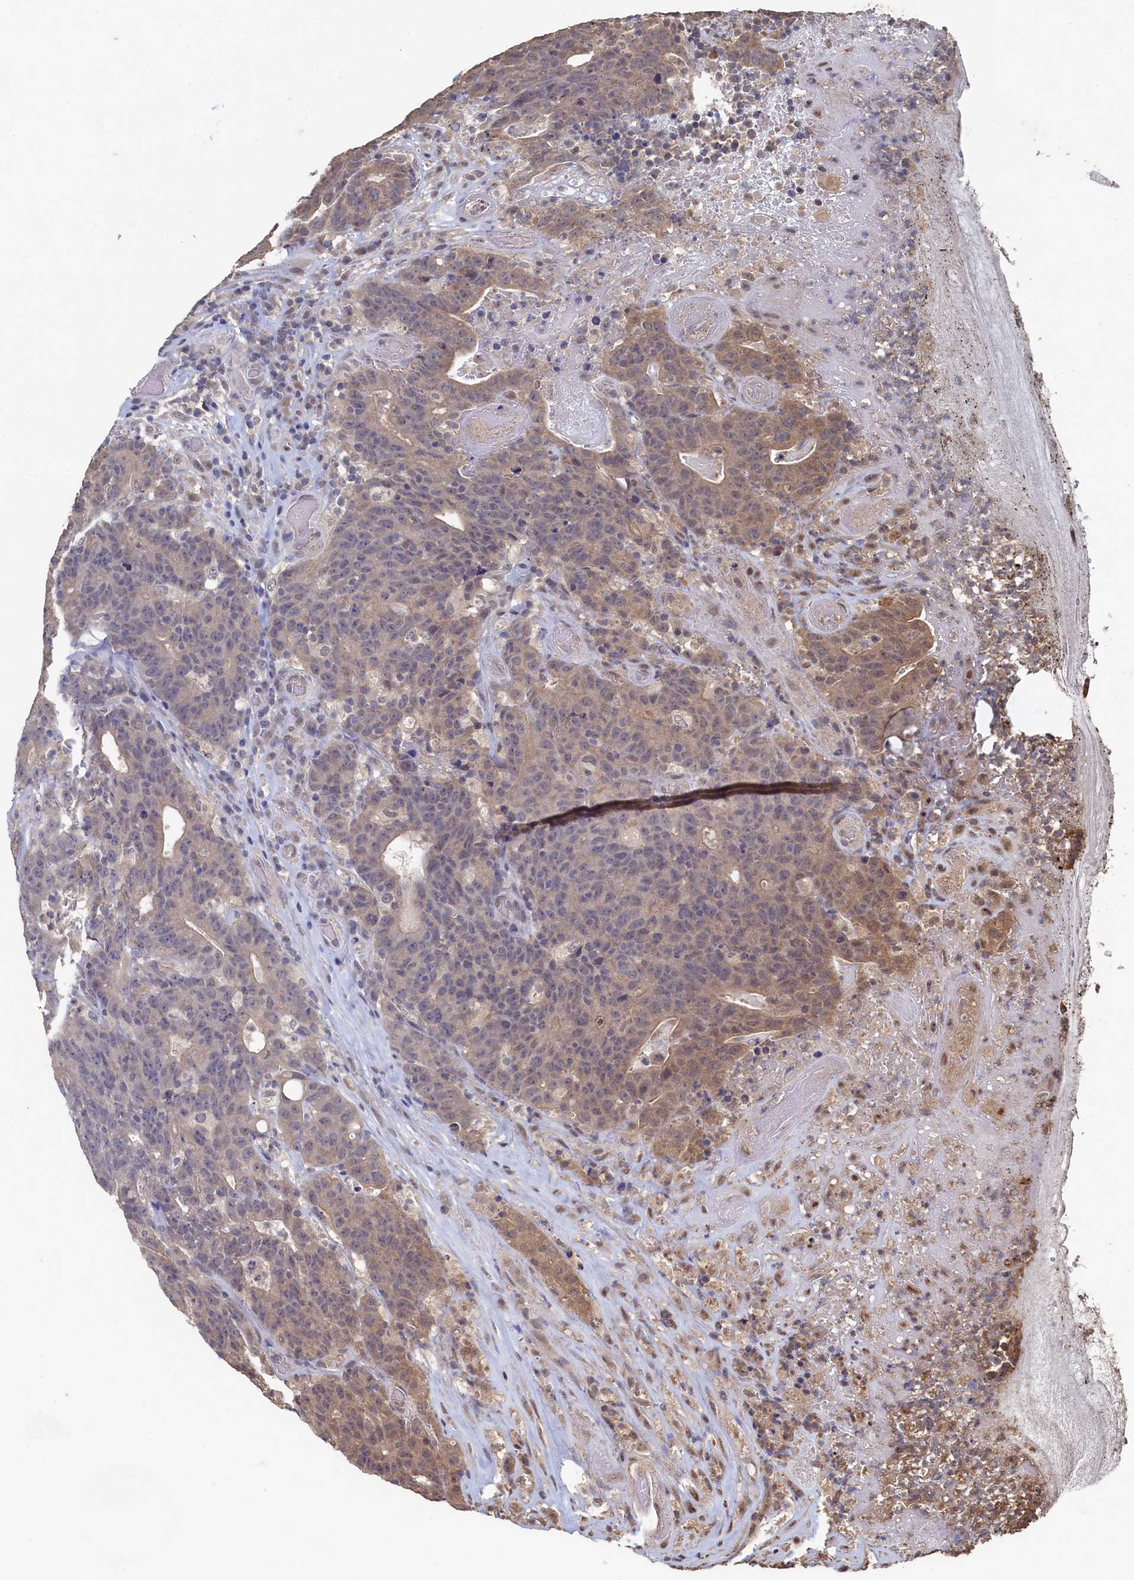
{"staining": {"intensity": "weak", "quantity": "<25%", "location": "cytoplasmic/membranous"}, "tissue": "colorectal cancer", "cell_type": "Tumor cells", "image_type": "cancer", "snomed": [{"axis": "morphology", "description": "Adenocarcinoma, NOS"}, {"axis": "topography", "description": "Colon"}], "caption": "Colorectal cancer (adenocarcinoma) stained for a protein using immunohistochemistry reveals no positivity tumor cells.", "gene": "PIGN", "patient": {"sex": "female", "age": 75}}